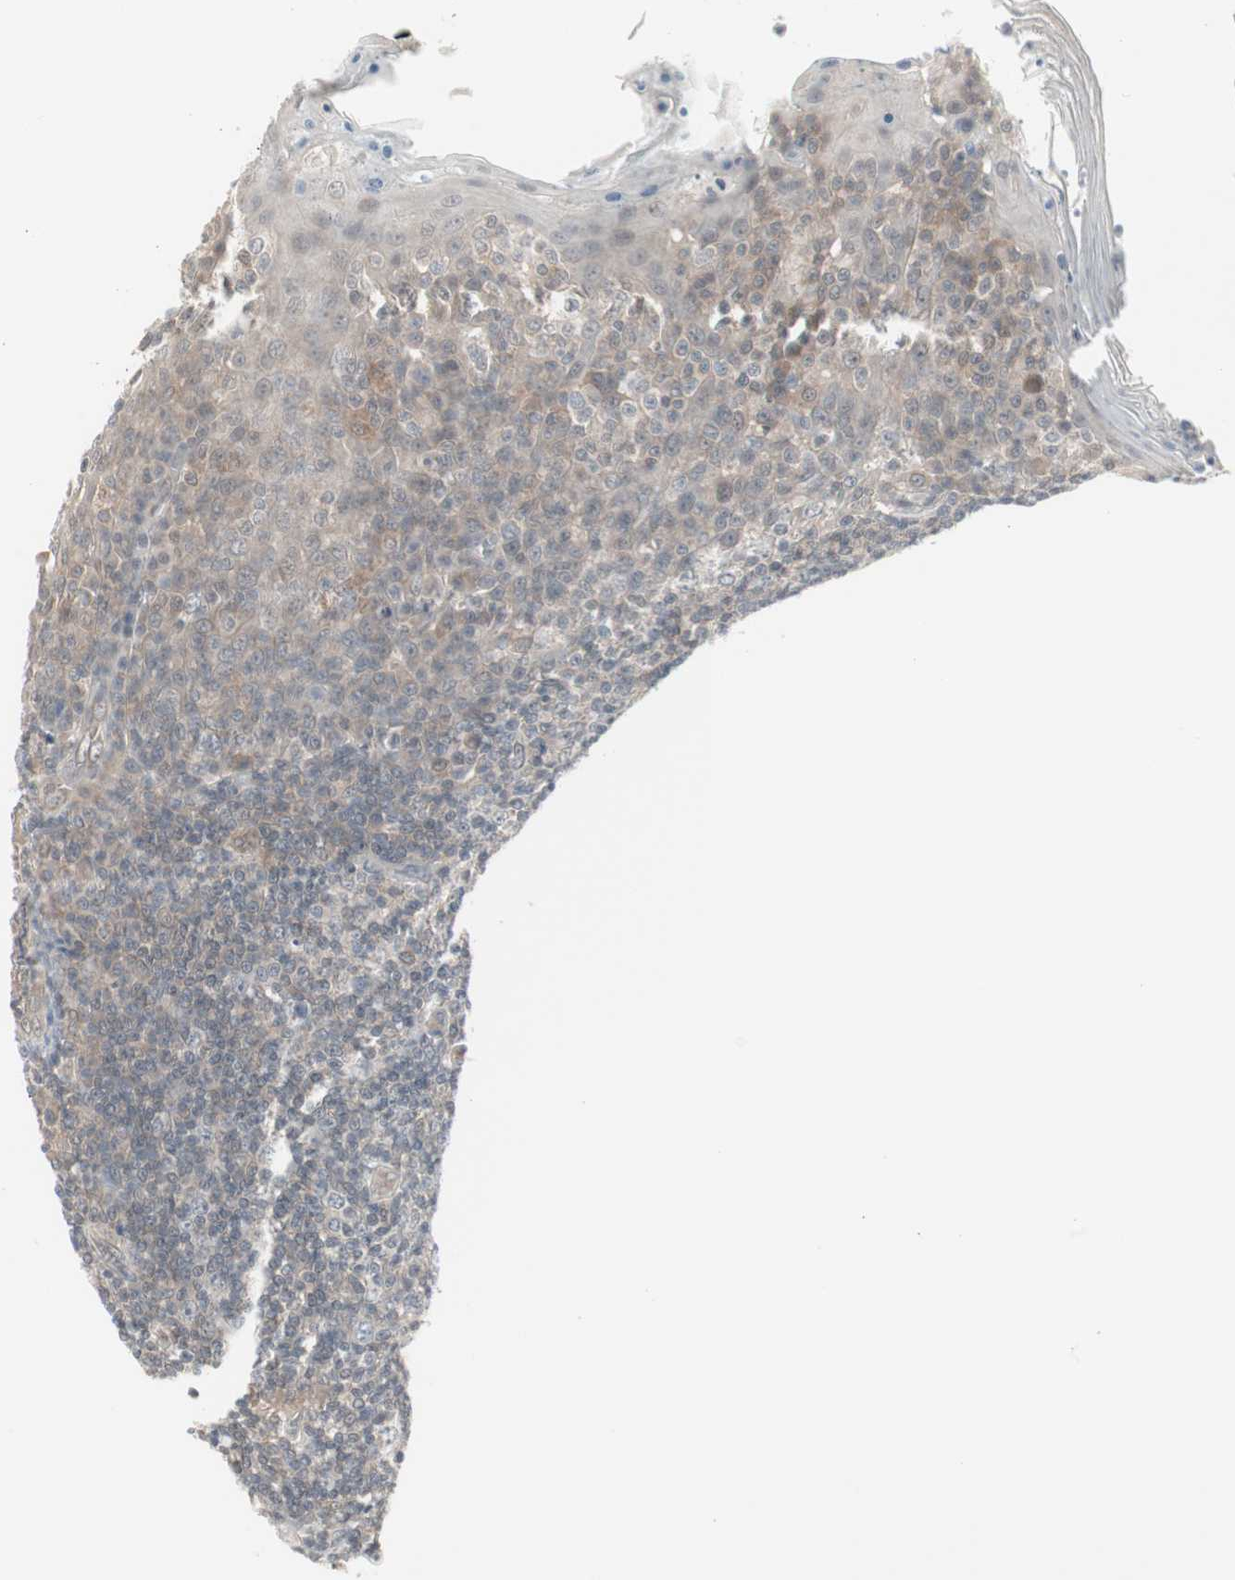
{"staining": {"intensity": "negative", "quantity": "none", "location": "none"}, "tissue": "tonsil", "cell_type": "Germinal center cells", "image_type": "normal", "snomed": [{"axis": "morphology", "description": "Normal tissue, NOS"}, {"axis": "topography", "description": "Tonsil"}], "caption": "DAB immunohistochemical staining of normal human tonsil shows no significant expression in germinal center cells. The staining was performed using DAB (3,3'-diaminobenzidine) to visualize the protein expression in brown, while the nuclei were stained in blue with hematoxylin (Magnification: 20x).", "gene": "PTPA", "patient": {"sex": "male", "age": 31}}